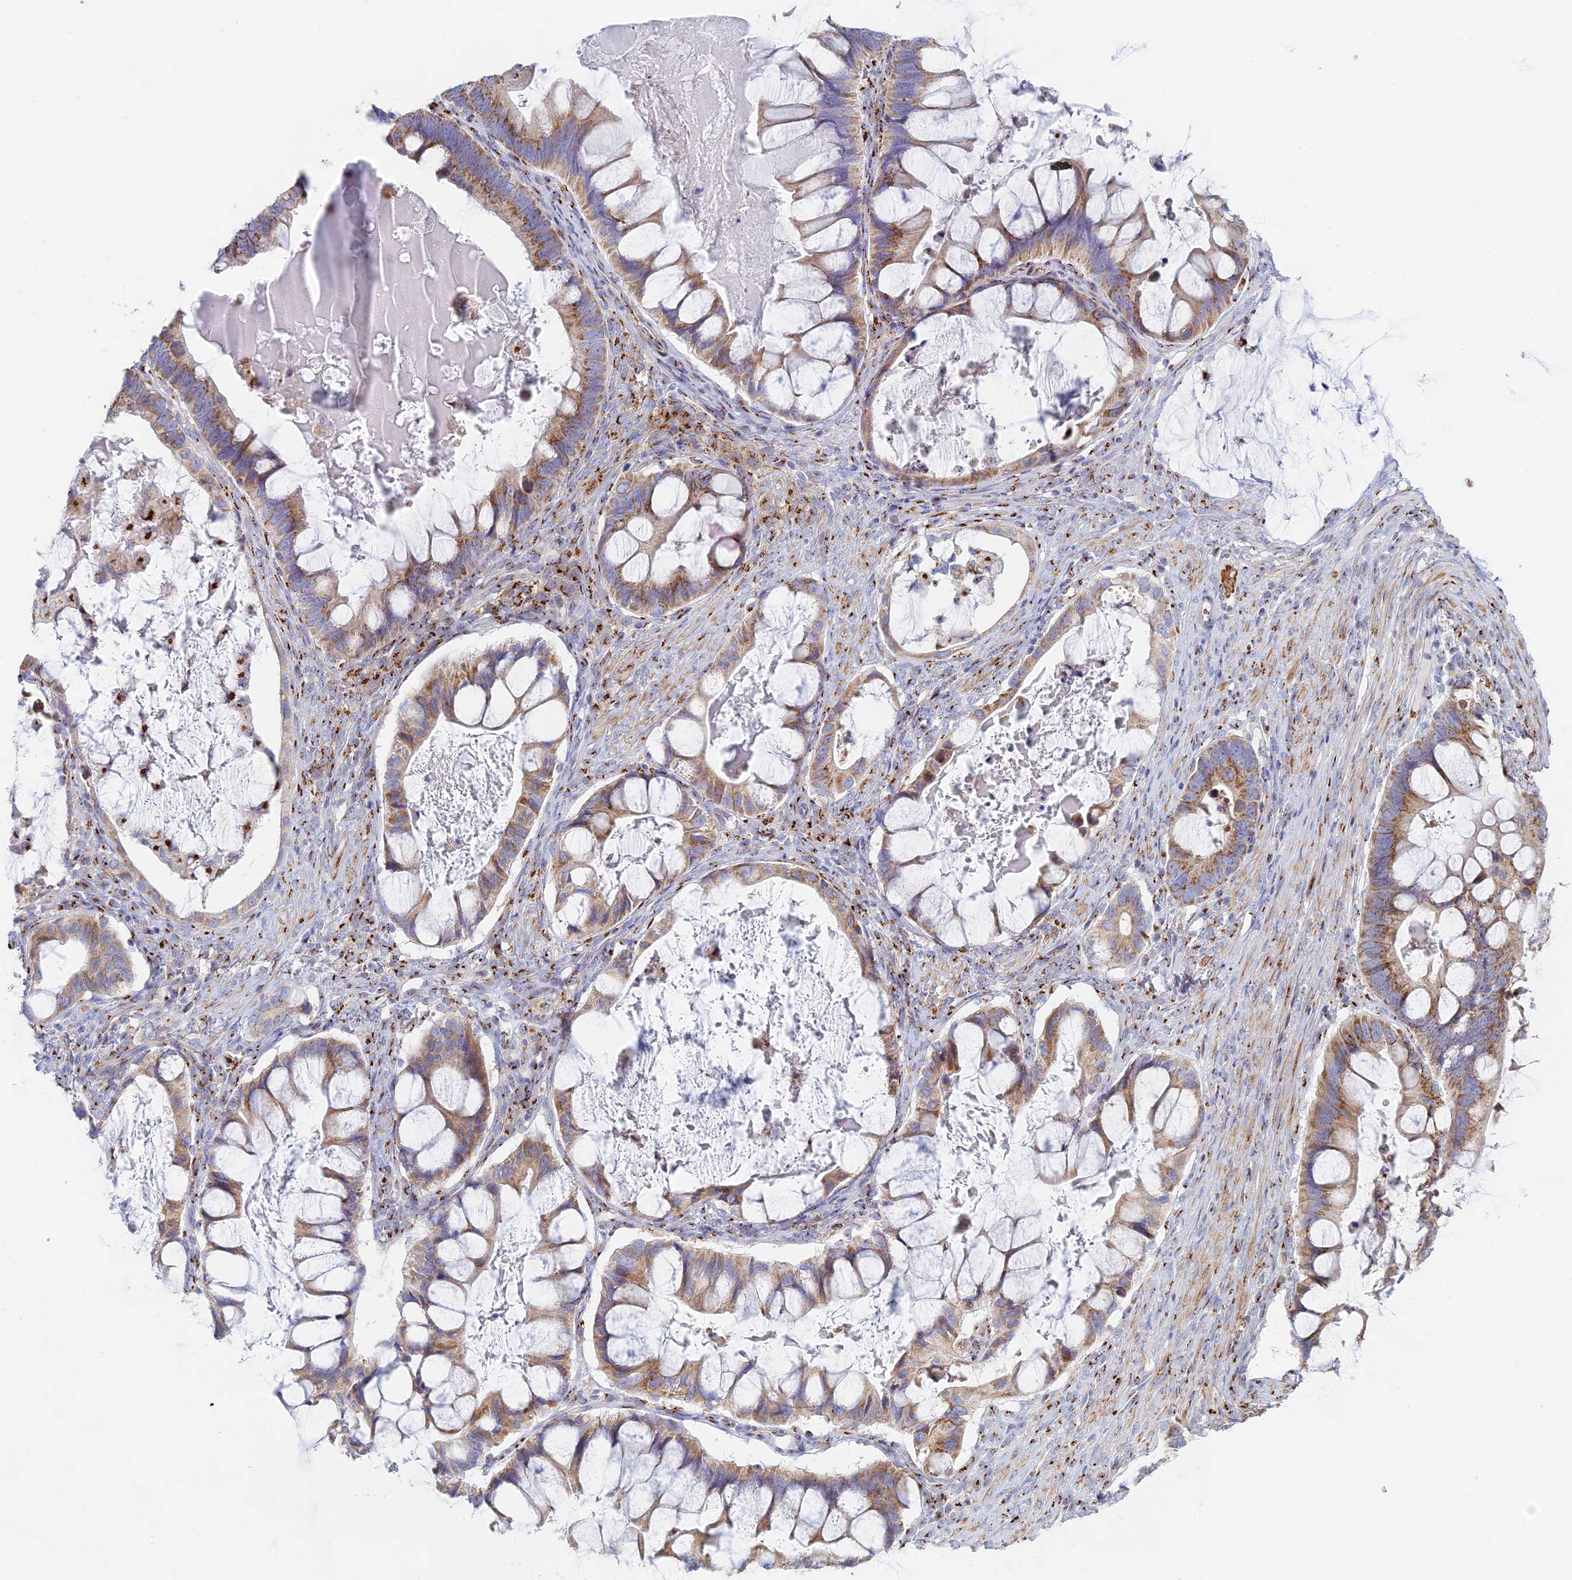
{"staining": {"intensity": "moderate", "quantity": ">75%", "location": "cytoplasmic/membranous"}, "tissue": "ovarian cancer", "cell_type": "Tumor cells", "image_type": "cancer", "snomed": [{"axis": "morphology", "description": "Cystadenocarcinoma, mucinous, NOS"}, {"axis": "topography", "description": "Ovary"}], "caption": "This image reveals immunohistochemistry (IHC) staining of human ovarian cancer, with medium moderate cytoplasmic/membranous positivity in about >75% of tumor cells.", "gene": "HS2ST1", "patient": {"sex": "female", "age": 61}}